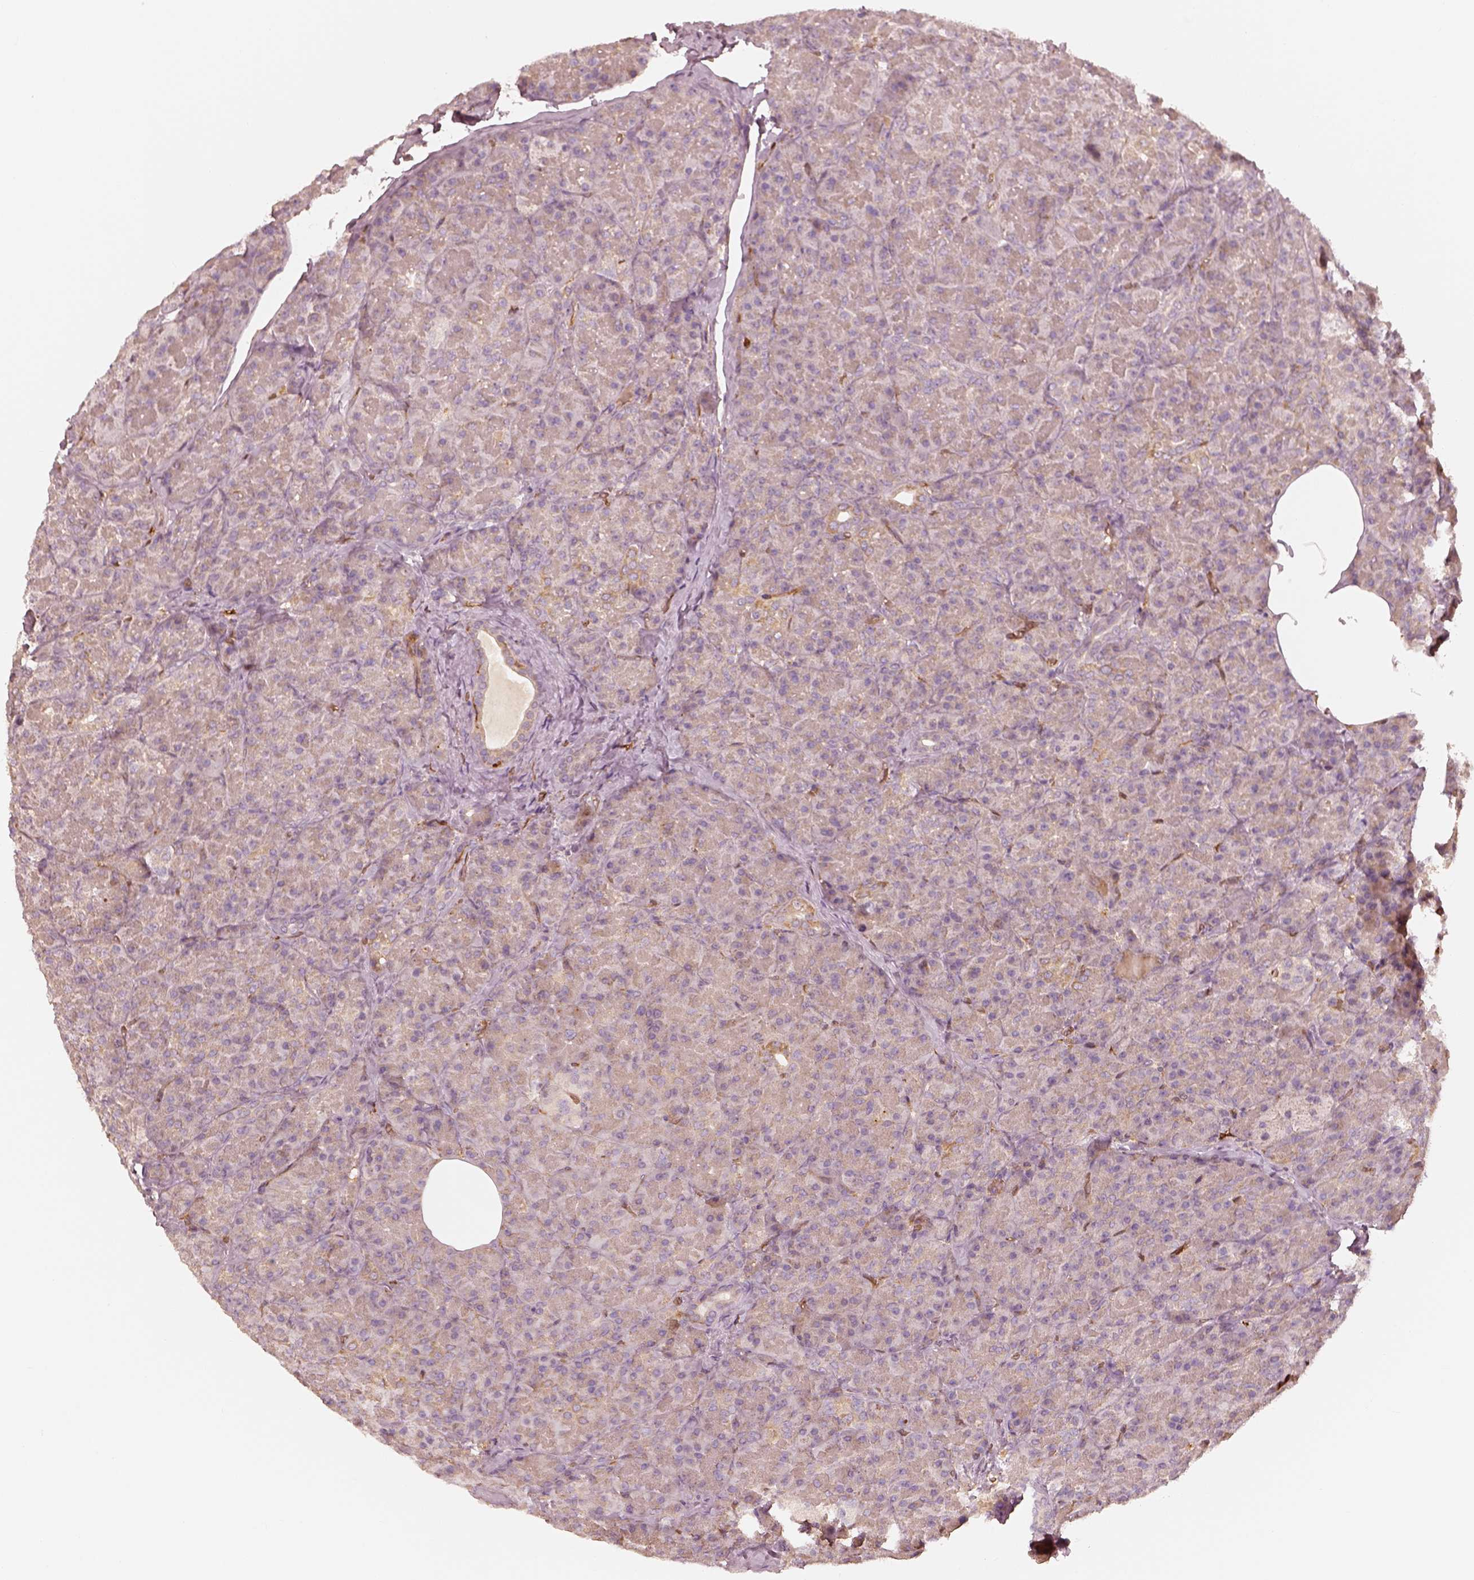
{"staining": {"intensity": "moderate", "quantity": "<25%", "location": "cytoplasmic/membranous"}, "tissue": "pancreas", "cell_type": "Exocrine glandular cells", "image_type": "normal", "snomed": [{"axis": "morphology", "description": "Normal tissue, NOS"}, {"axis": "topography", "description": "Pancreas"}], "caption": "Brown immunohistochemical staining in benign pancreas reveals moderate cytoplasmic/membranous expression in about <25% of exocrine glandular cells.", "gene": "FSCN1", "patient": {"sex": "male", "age": 57}}